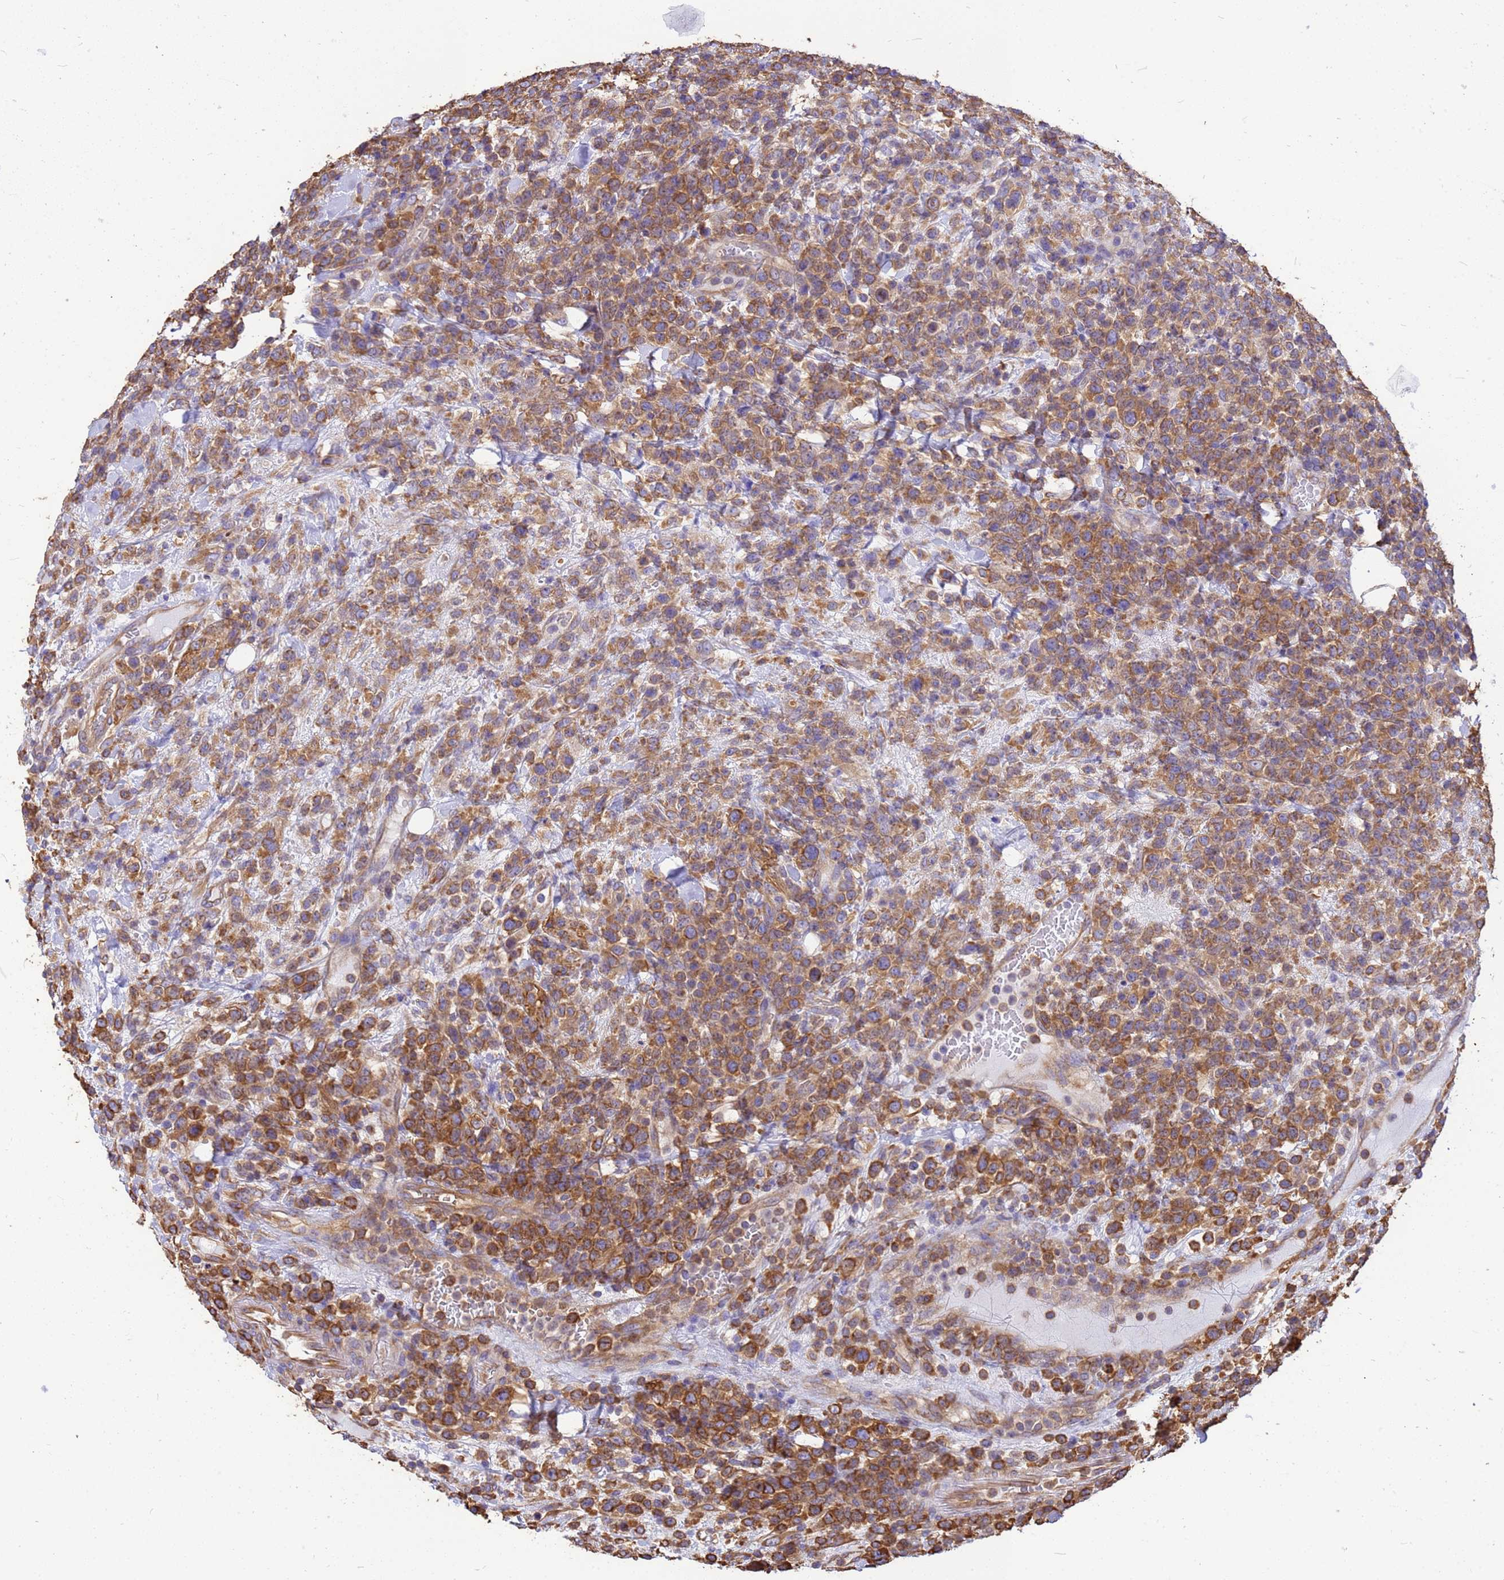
{"staining": {"intensity": "moderate", "quantity": ">75%", "location": "cytoplasmic/membranous"}, "tissue": "lymphoma", "cell_type": "Tumor cells", "image_type": "cancer", "snomed": [{"axis": "morphology", "description": "Malignant lymphoma, non-Hodgkin's type, High grade"}, {"axis": "topography", "description": "Colon"}], "caption": "Immunohistochemistry staining of malignant lymphoma, non-Hodgkin's type (high-grade), which exhibits medium levels of moderate cytoplasmic/membranous staining in about >75% of tumor cells indicating moderate cytoplasmic/membranous protein staining. The staining was performed using DAB (brown) for protein detection and nuclei were counterstained in hematoxylin (blue).", "gene": "TUBB1", "patient": {"sex": "female", "age": 53}}